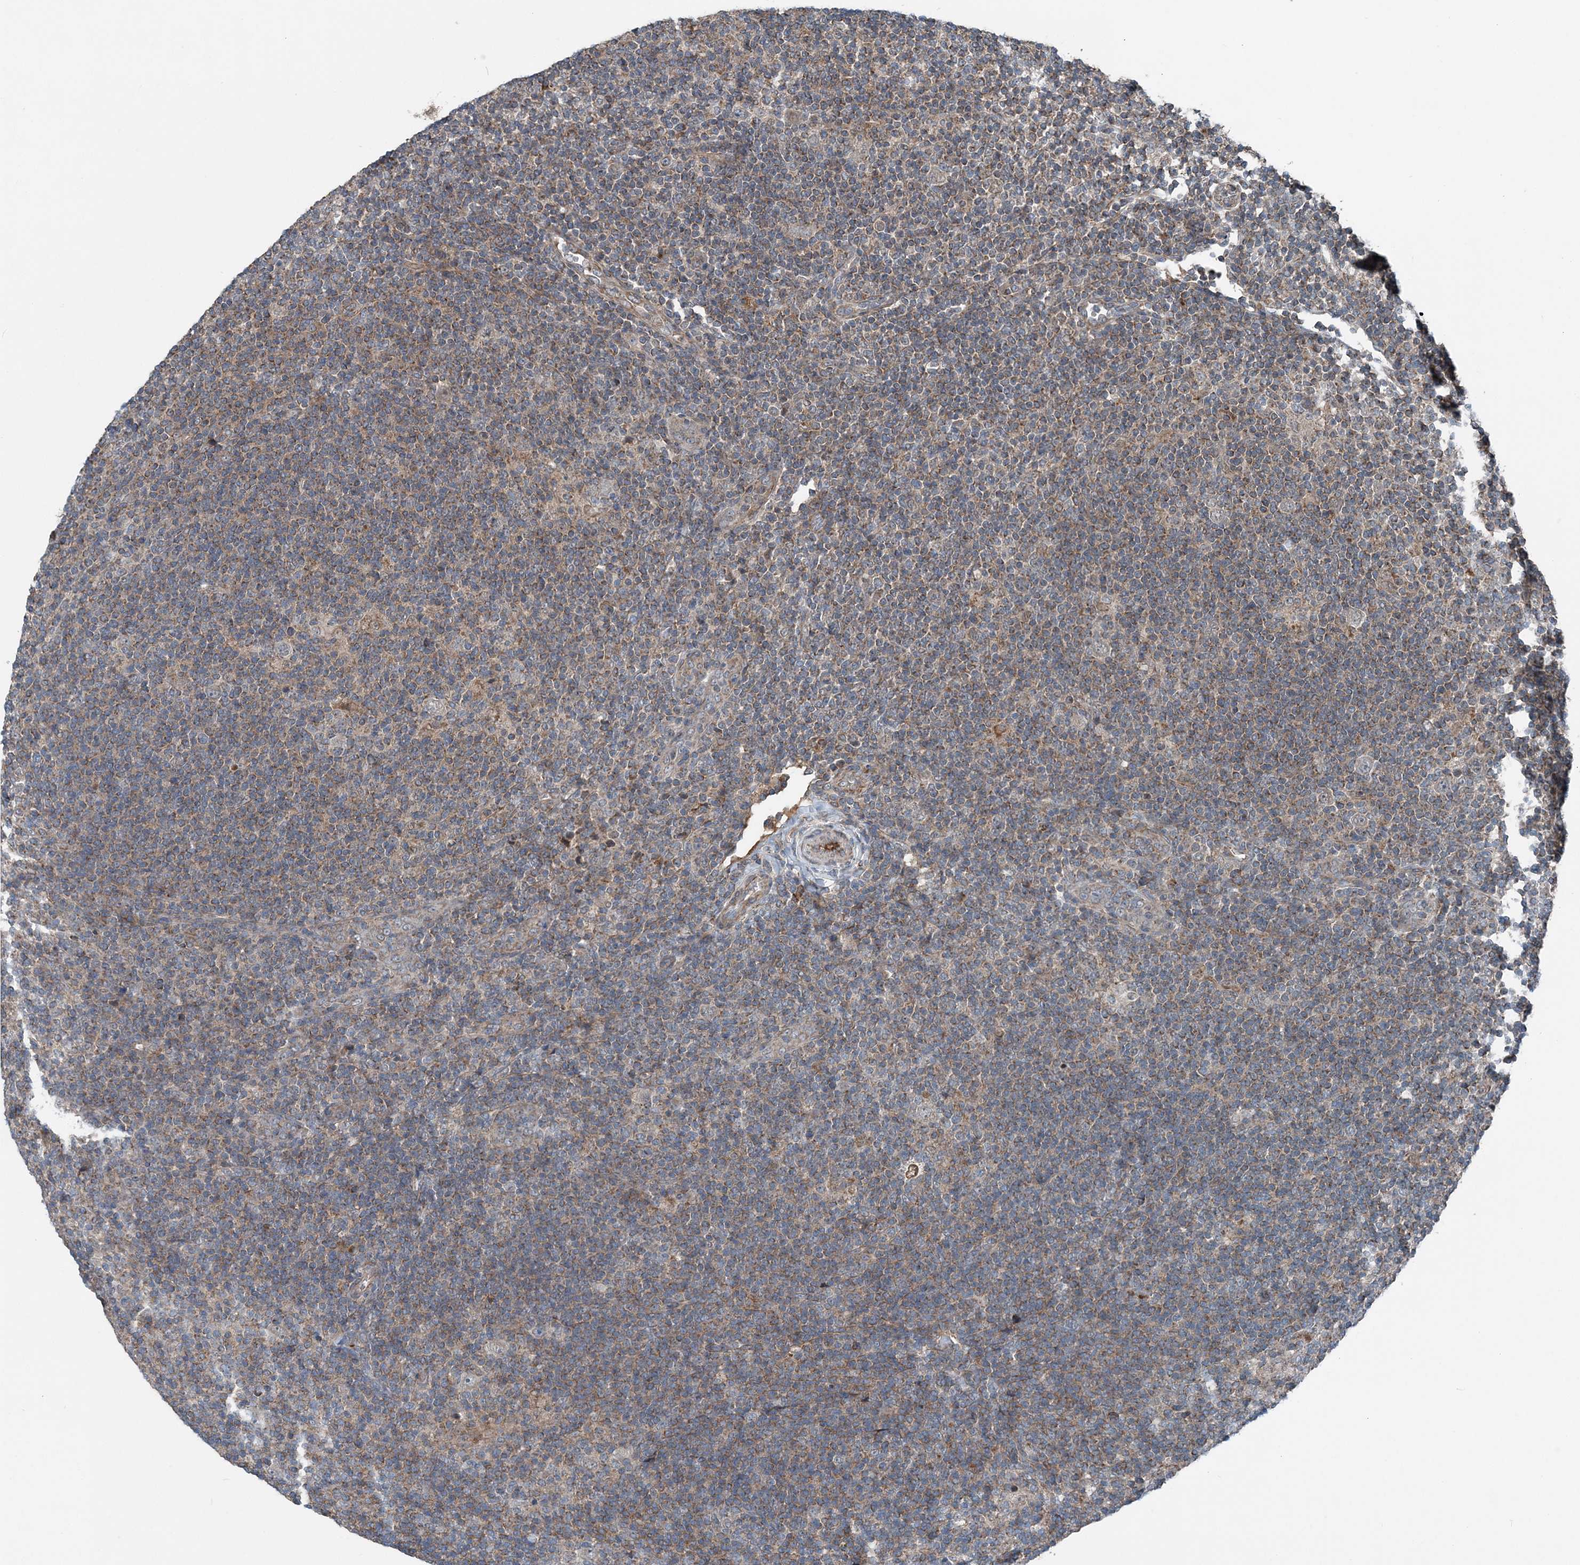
{"staining": {"intensity": "negative", "quantity": "none", "location": "none"}, "tissue": "lymphoma", "cell_type": "Tumor cells", "image_type": "cancer", "snomed": [{"axis": "morphology", "description": "Hodgkin's disease, NOS"}, {"axis": "topography", "description": "Lymph node"}], "caption": "This is an immunohistochemistry (IHC) histopathology image of human lymphoma. There is no positivity in tumor cells.", "gene": "NDUFA2", "patient": {"sex": "female", "age": 57}}